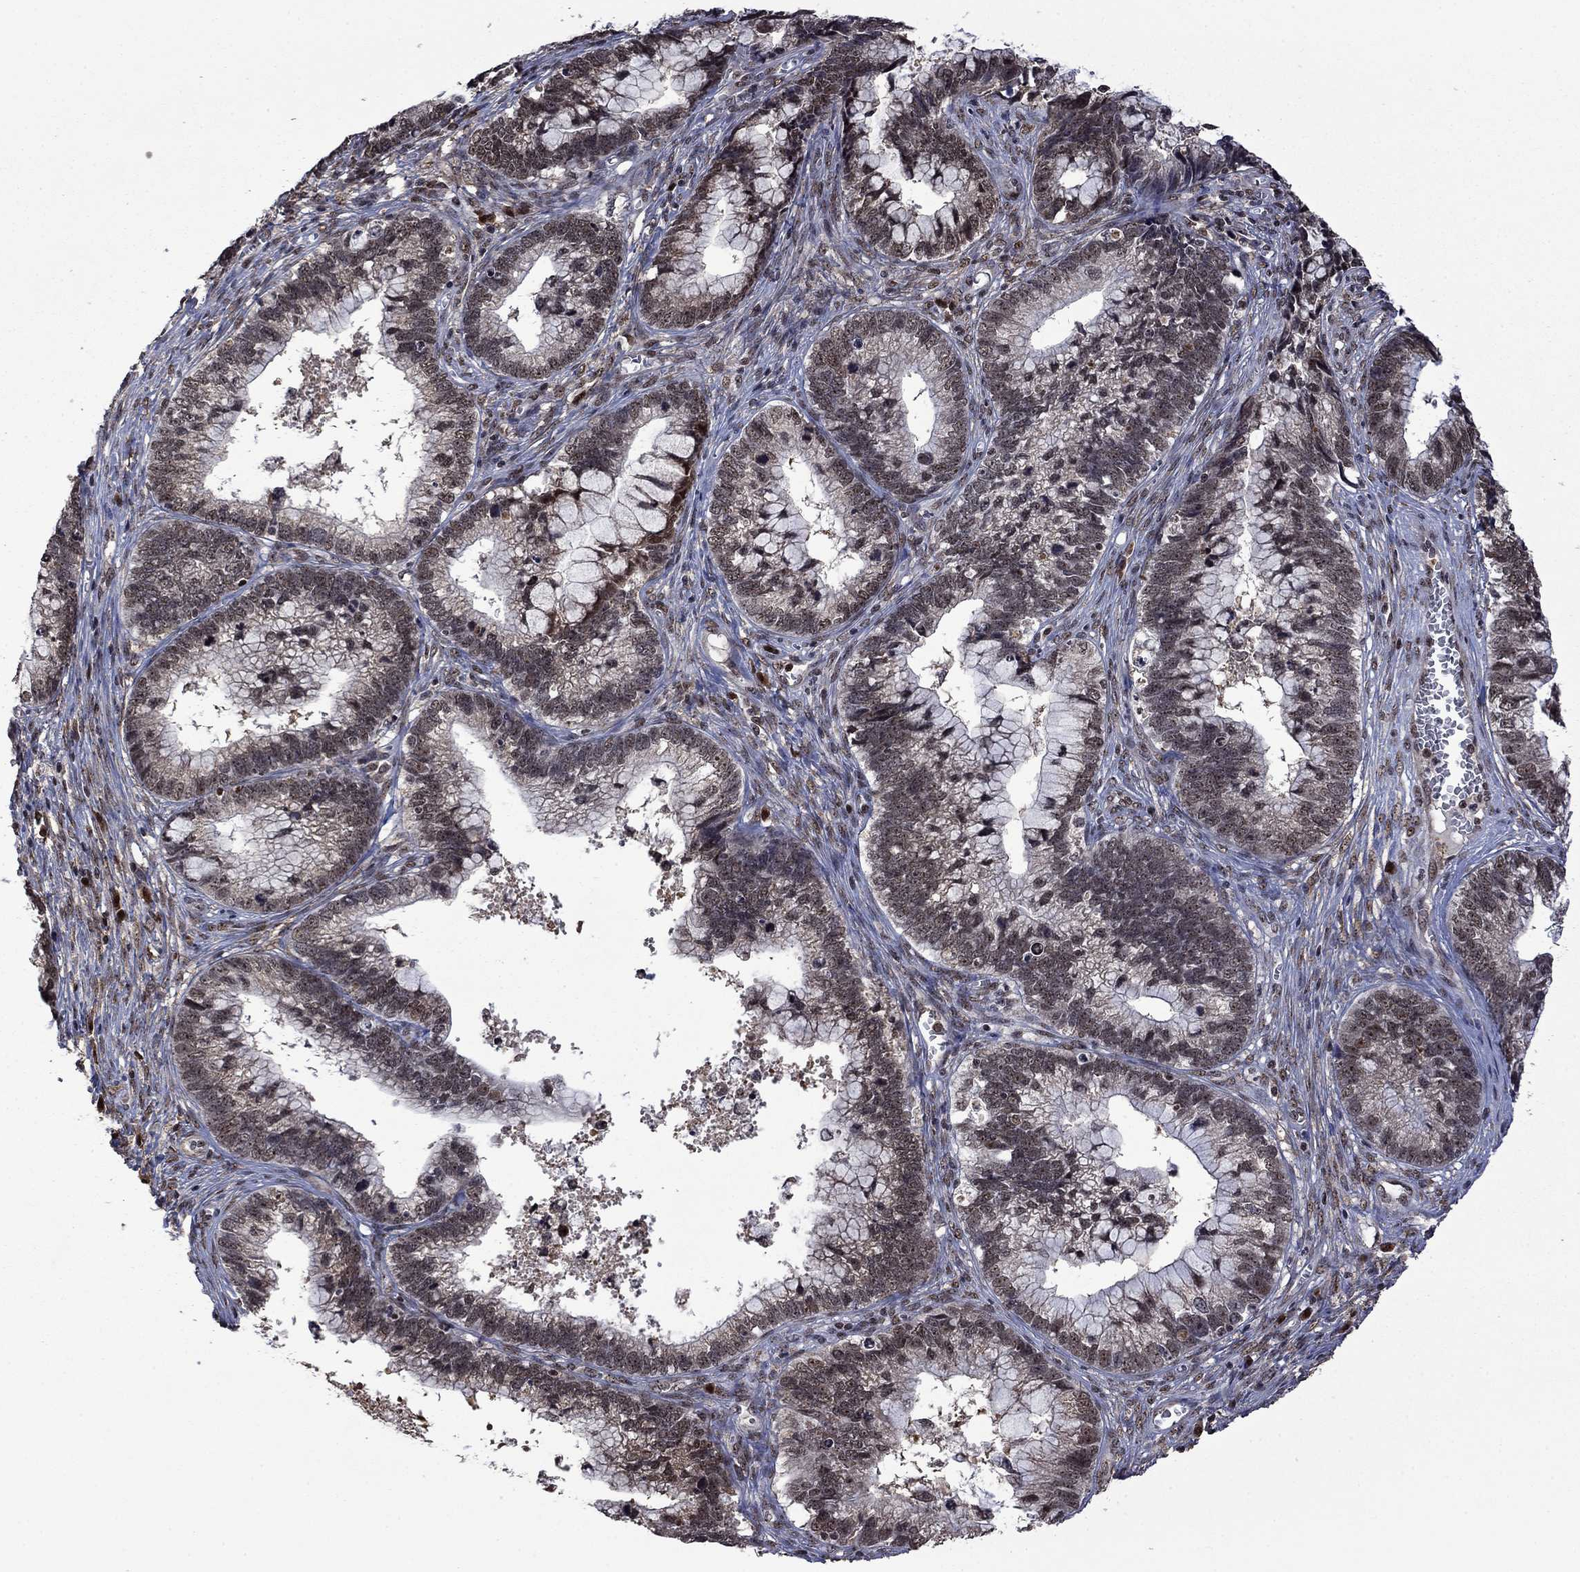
{"staining": {"intensity": "negative", "quantity": "none", "location": "none"}, "tissue": "cervical cancer", "cell_type": "Tumor cells", "image_type": "cancer", "snomed": [{"axis": "morphology", "description": "Adenocarcinoma, NOS"}, {"axis": "topography", "description": "Cervix"}], "caption": "The IHC micrograph has no significant staining in tumor cells of cervical cancer tissue.", "gene": "FBL", "patient": {"sex": "female", "age": 44}}